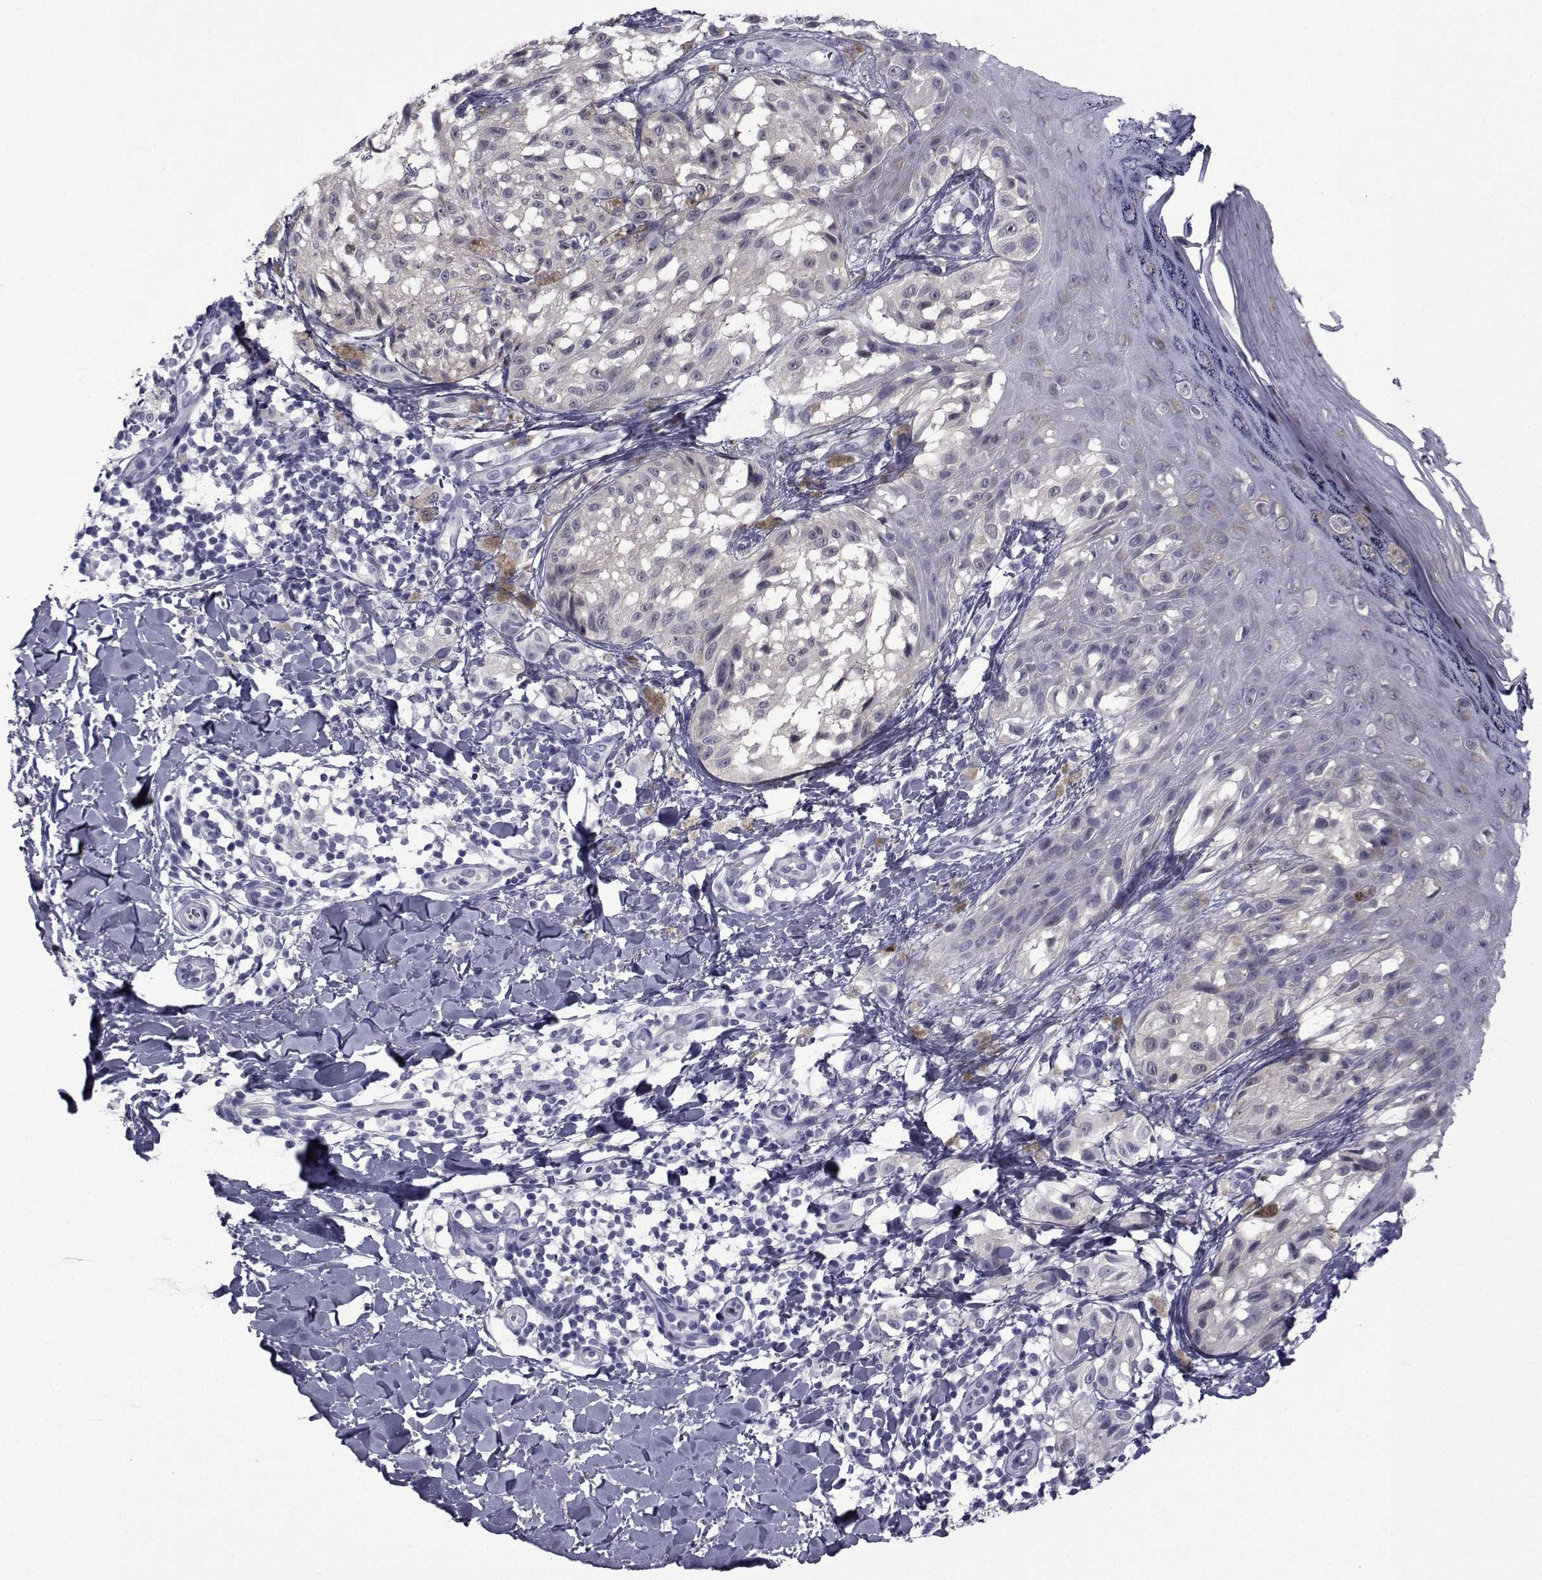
{"staining": {"intensity": "weak", "quantity": "25%-75%", "location": "cytoplasmic/membranous"}, "tissue": "melanoma", "cell_type": "Tumor cells", "image_type": "cancer", "snomed": [{"axis": "morphology", "description": "Malignant melanoma, NOS"}, {"axis": "topography", "description": "Skin"}], "caption": "Brown immunohistochemical staining in malignant melanoma demonstrates weak cytoplasmic/membranous staining in about 25%-75% of tumor cells.", "gene": "PDE6H", "patient": {"sex": "male", "age": 36}}